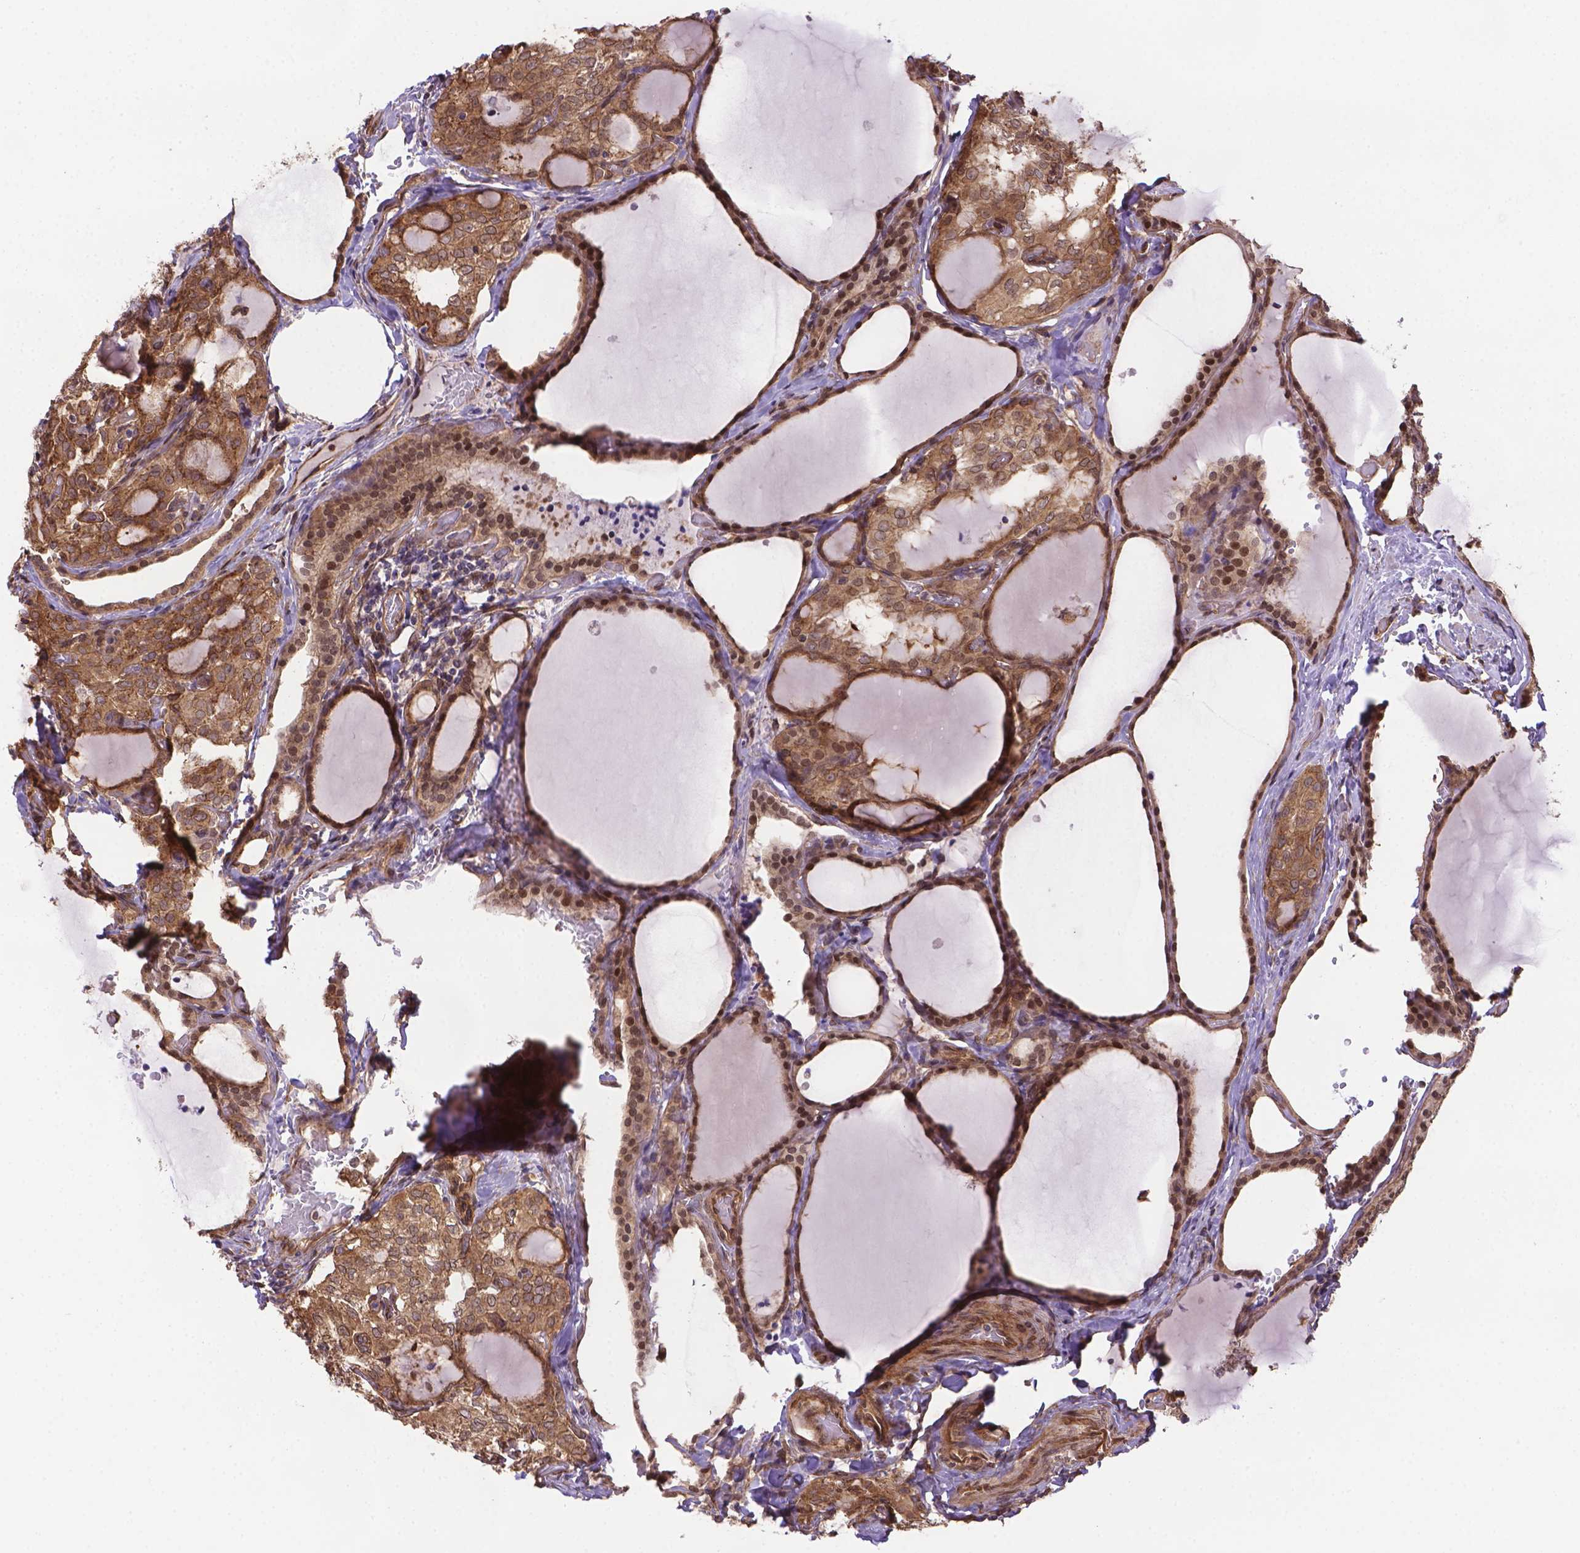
{"staining": {"intensity": "moderate", "quantity": ">75%", "location": "cytoplasmic/membranous"}, "tissue": "thyroid cancer", "cell_type": "Tumor cells", "image_type": "cancer", "snomed": [{"axis": "morphology", "description": "Papillary adenocarcinoma, NOS"}, {"axis": "topography", "description": "Thyroid gland"}], "caption": "Protein expression analysis of thyroid cancer exhibits moderate cytoplasmic/membranous staining in about >75% of tumor cells. The protein of interest is stained brown, and the nuclei are stained in blue (DAB (3,3'-diaminobenzidine) IHC with brightfield microscopy, high magnification).", "gene": "YAP1", "patient": {"sex": "male", "age": 20}}